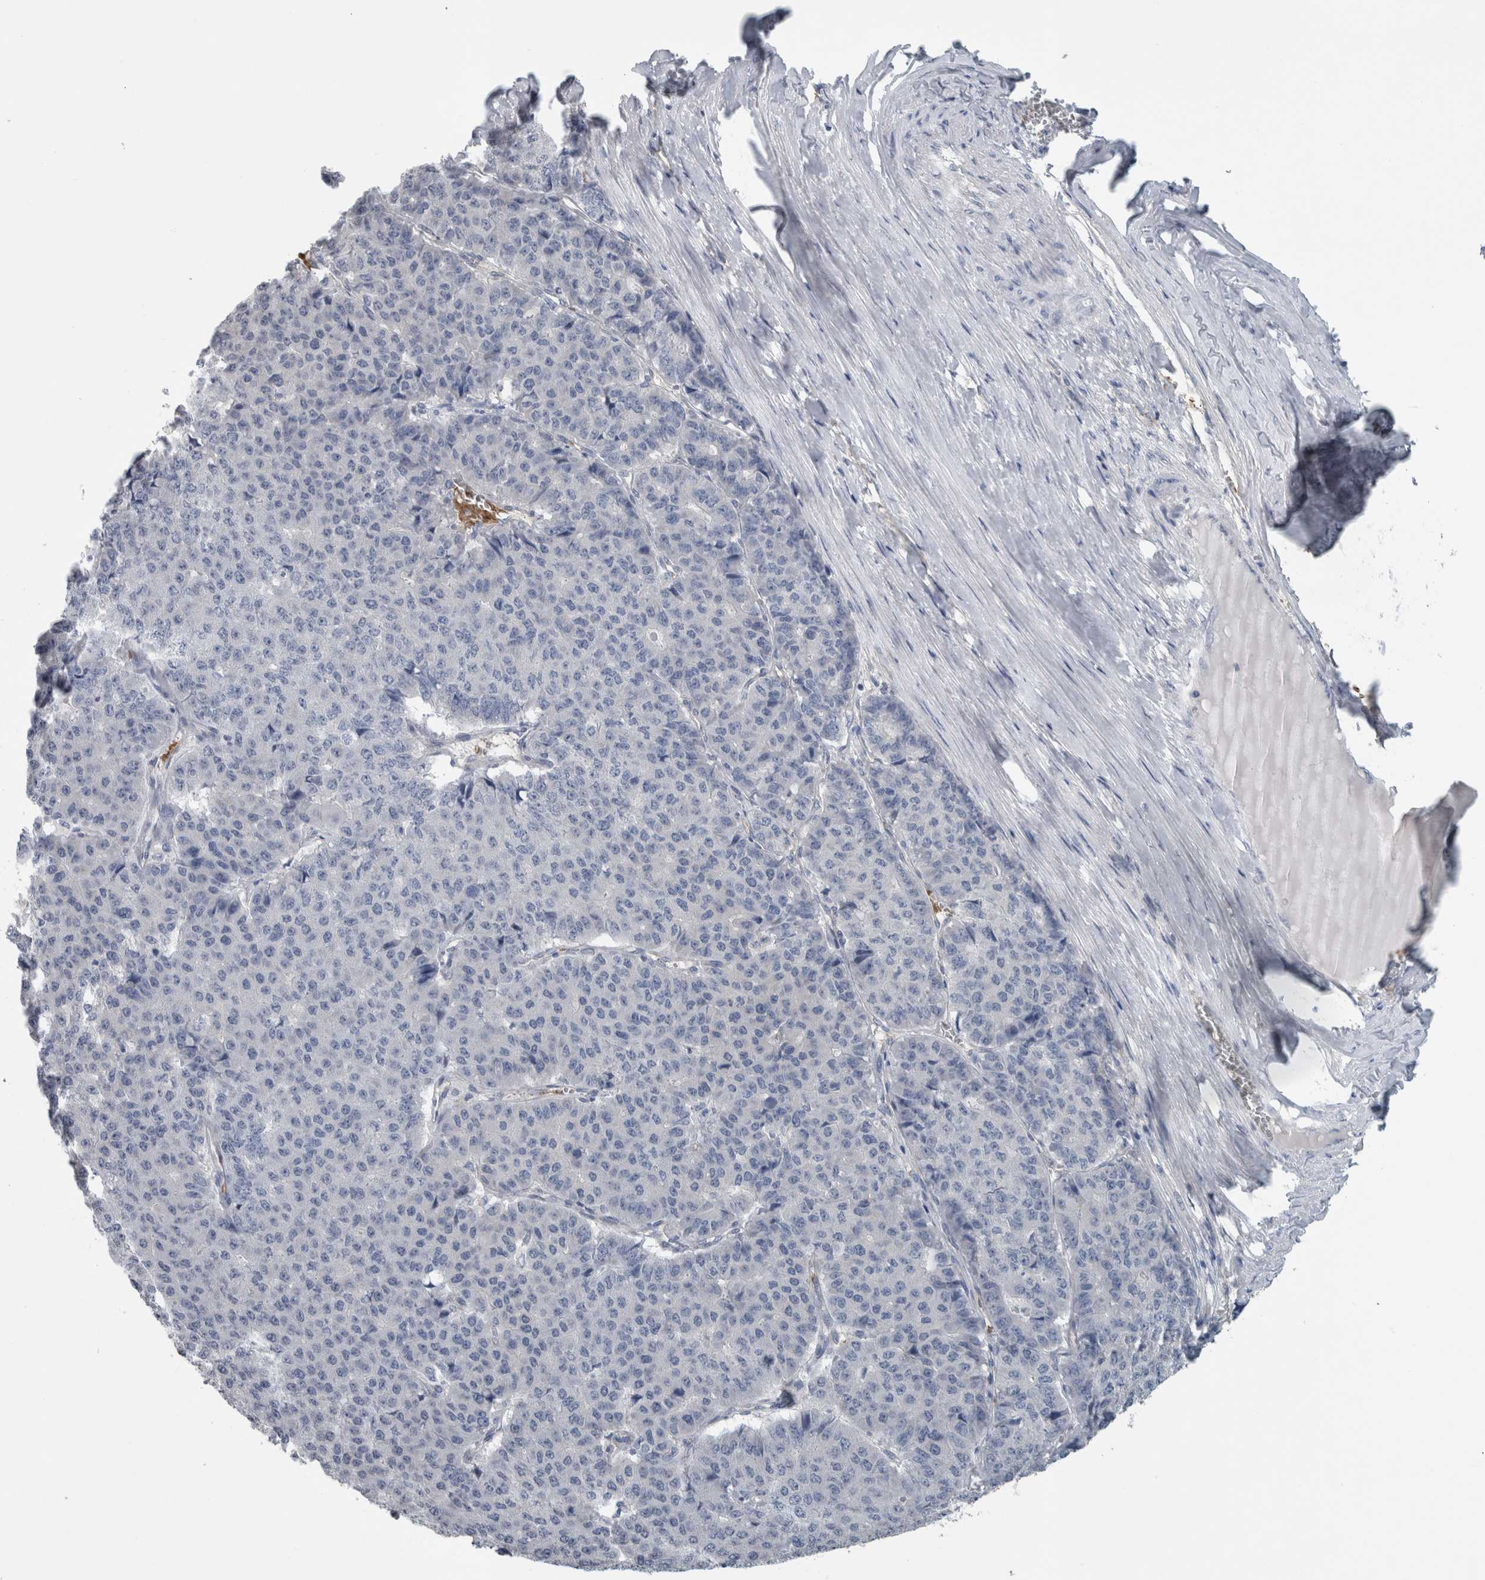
{"staining": {"intensity": "negative", "quantity": "none", "location": "none"}, "tissue": "pancreatic cancer", "cell_type": "Tumor cells", "image_type": "cancer", "snomed": [{"axis": "morphology", "description": "Adenocarcinoma, NOS"}, {"axis": "topography", "description": "Pancreas"}], "caption": "An immunohistochemistry (IHC) histopathology image of pancreatic adenocarcinoma is shown. There is no staining in tumor cells of pancreatic adenocarcinoma.", "gene": "SH3GL2", "patient": {"sex": "male", "age": 50}}